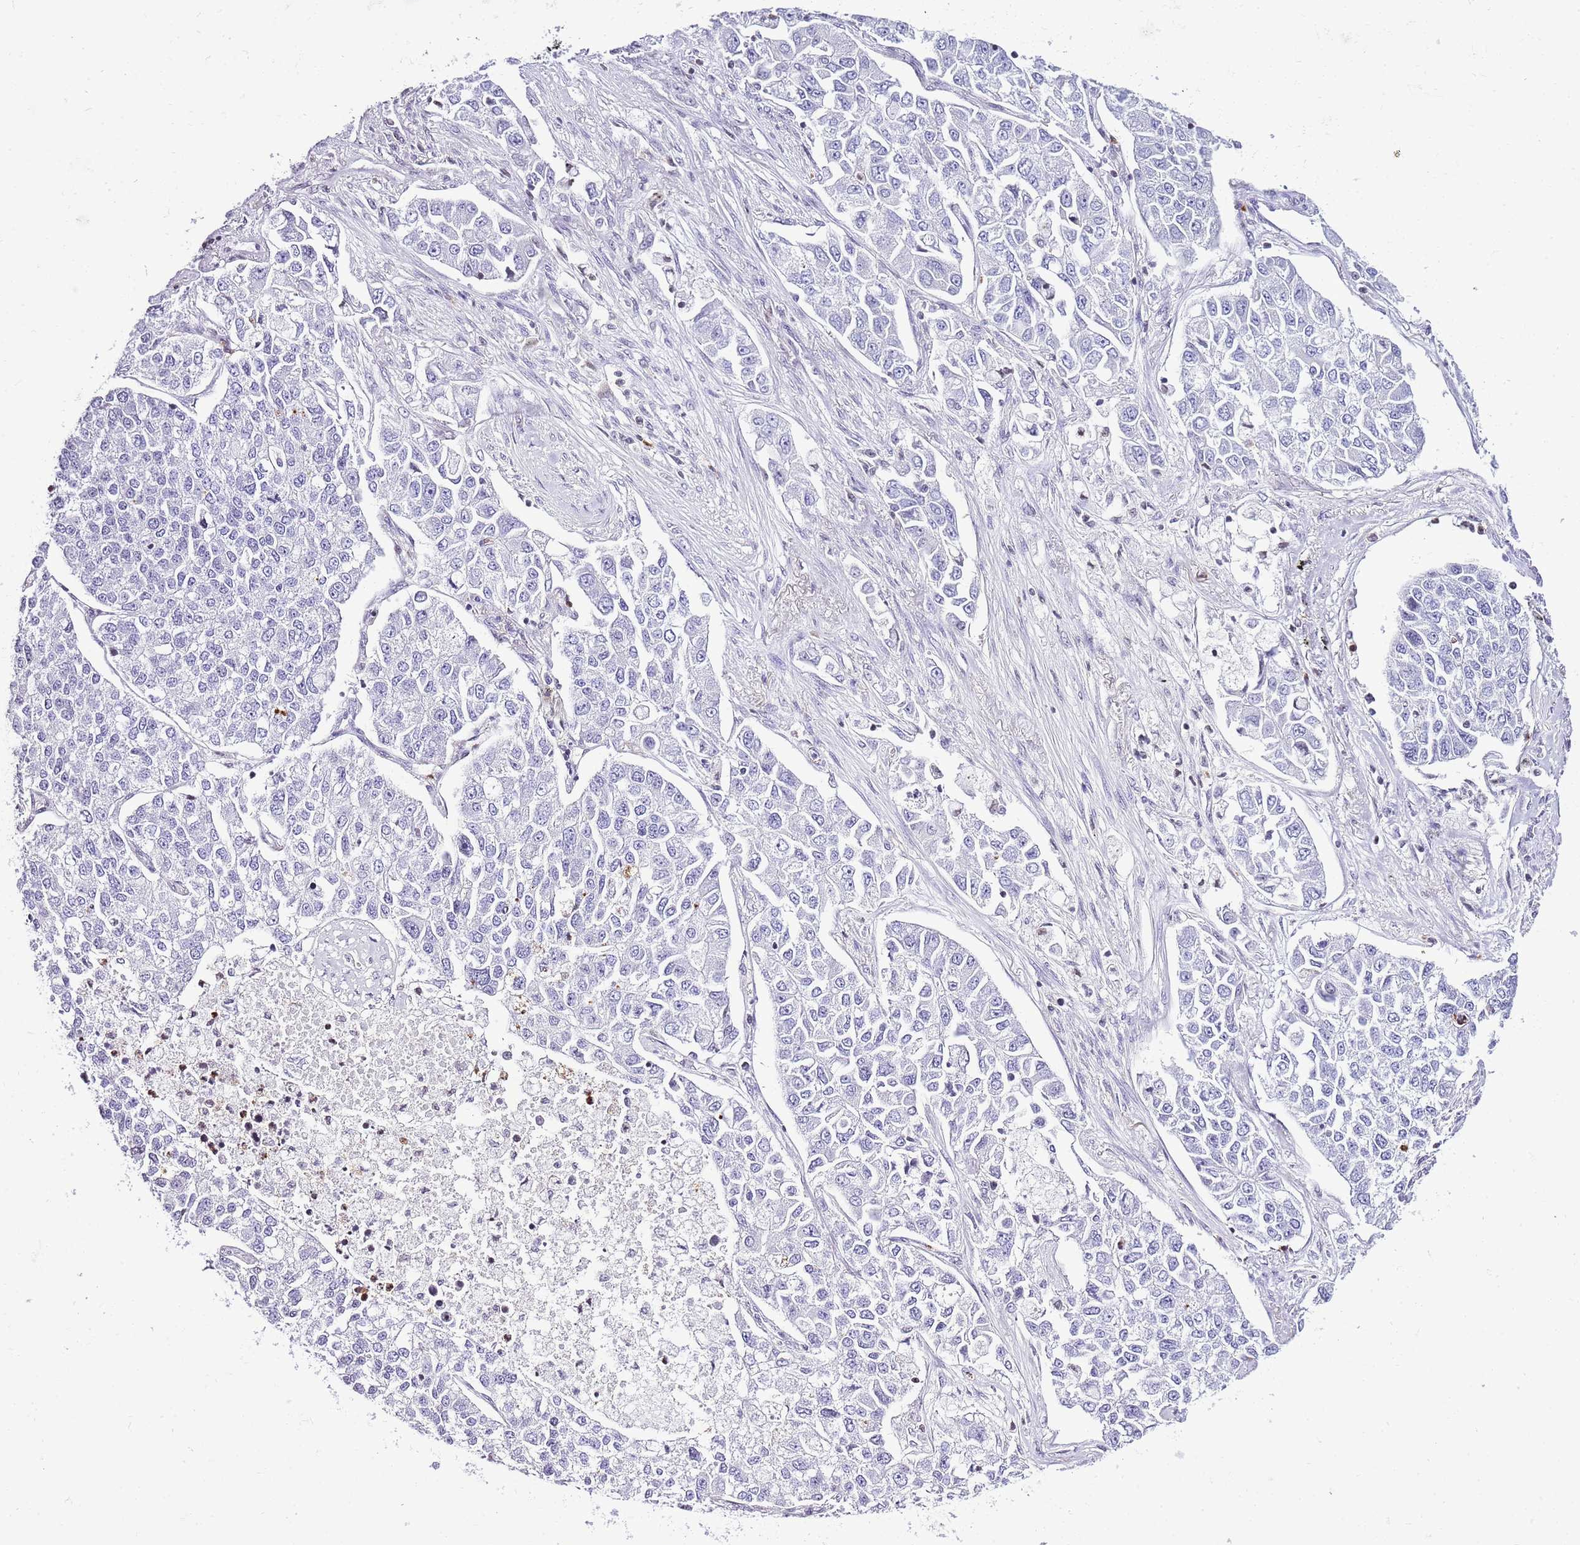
{"staining": {"intensity": "negative", "quantity": "none", "location": "none"}, "tissue": "lung cancer", "cell_type": "Tumor cells", "image_type": "cancer", "snomed": [{"axis": "morphology", "description": "Adenocarcinoma, NOS"}, {"axis": "topography", "description": "Lung"}], "caption": "This micrograph is of lung cancer (adenocarcinoma) stained with IHC to label a protein in brown with the nuclei are counter-stained blue. There is no positivity in tumor cells.", "gene": "PRR15", "patient": {"sex": "male", "age": 49}}